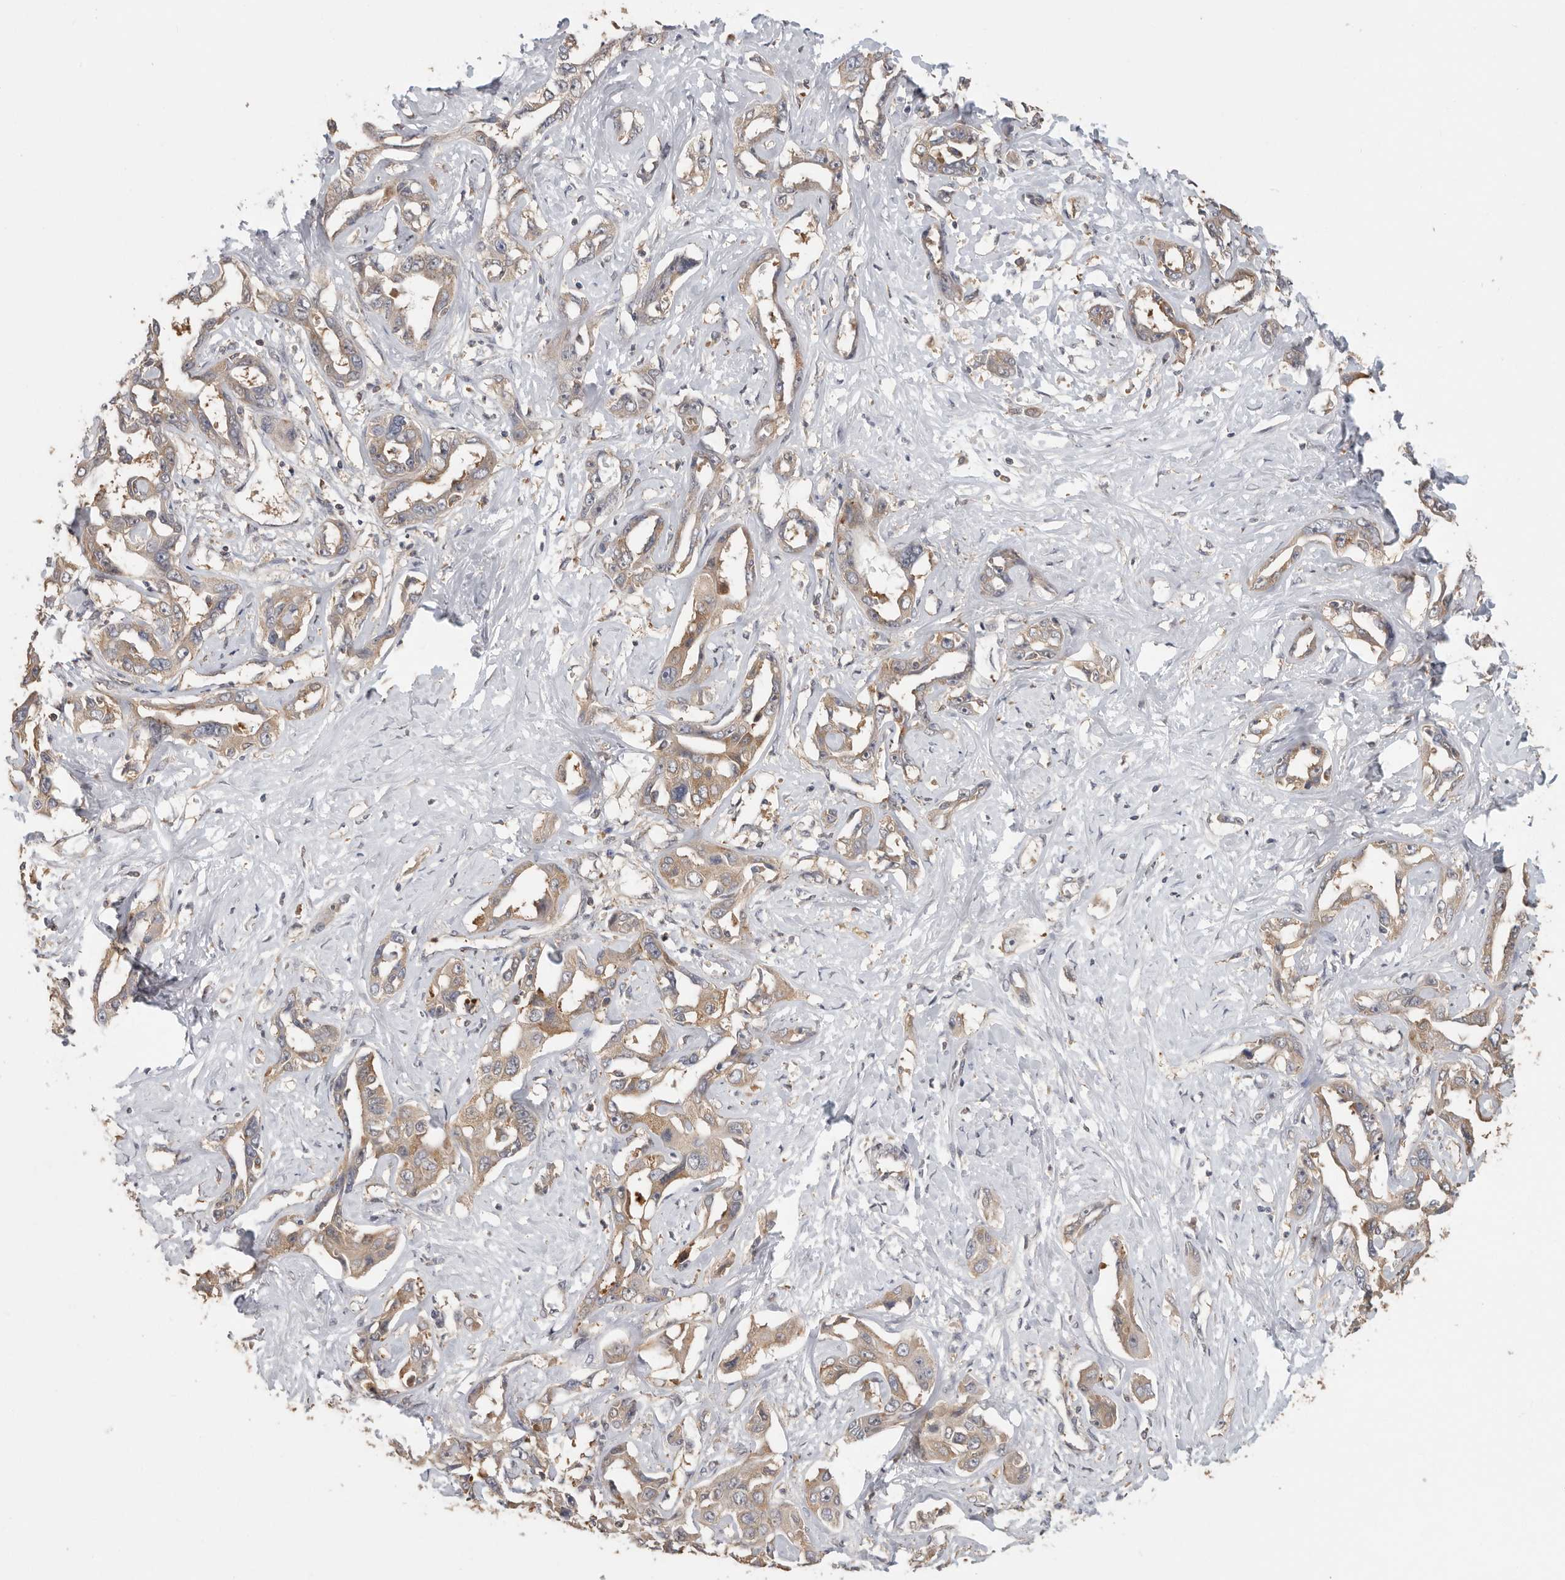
{"staining": {"intensity": "weak", "quantity": ">75%", "location": "cytoplasmic/membranous"}, "tissue": "liver cancer", "cell_type": "Tumor cells", "image_type": "cancer", "snomed": [{"axis": "morphology", "description": "Cholangiocarcinoma"}, {"axis": "topography", "description": "Liver"}], "caption": "Immunohistochemistry (DAB (3,3'-diaminobenzidine)) staining of liver cancer (cholangiocarcinoma) demonstrates weak cytoplasmic/membranous protein positivity in about >75% of tumor cells.", "gene": "CCT8", "patient": {"sex": "male", "age": 59}}